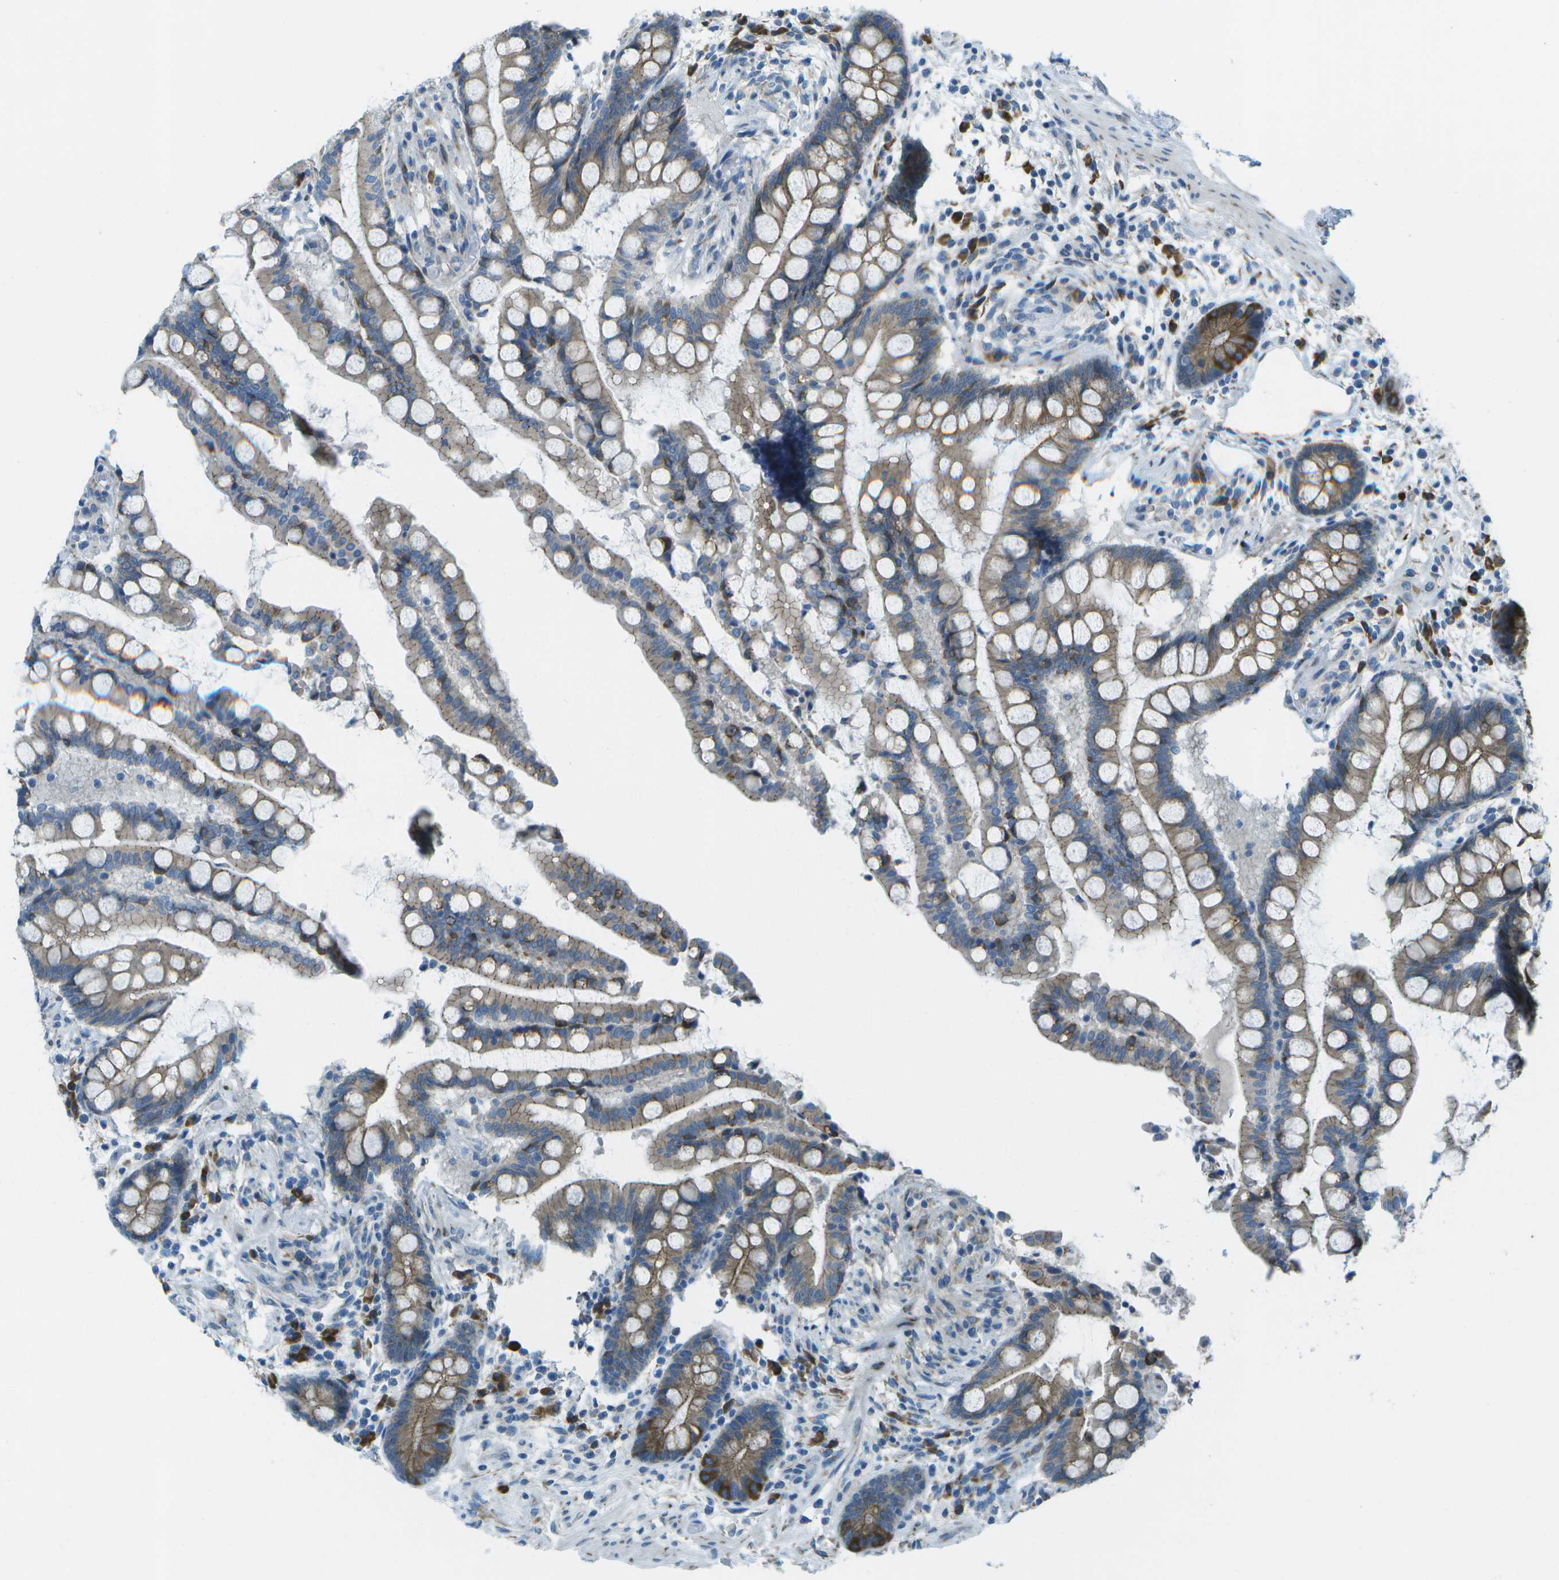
{"staining": {"intensity": "negative", "quantity": "none", "location": "none"}, "tissue": "colon", "cell_type": "Endothelial cells", "image_type": "normal", "snomed": [{"axis": "morphology", "description": "Normal tissue, NOS"}, {"axis": "topography", "description": "Colon"}], "caption": "The photomicrograph shows no staining of endothelial cells in unremarkable colon. (Stains: DAB immunohistochemistry with hematoxylin counter stain, Microscopy: brightfield microscopy at high magnification).", "gene": "KCTD3", "patient": {"sex": "male", "age": 73}}